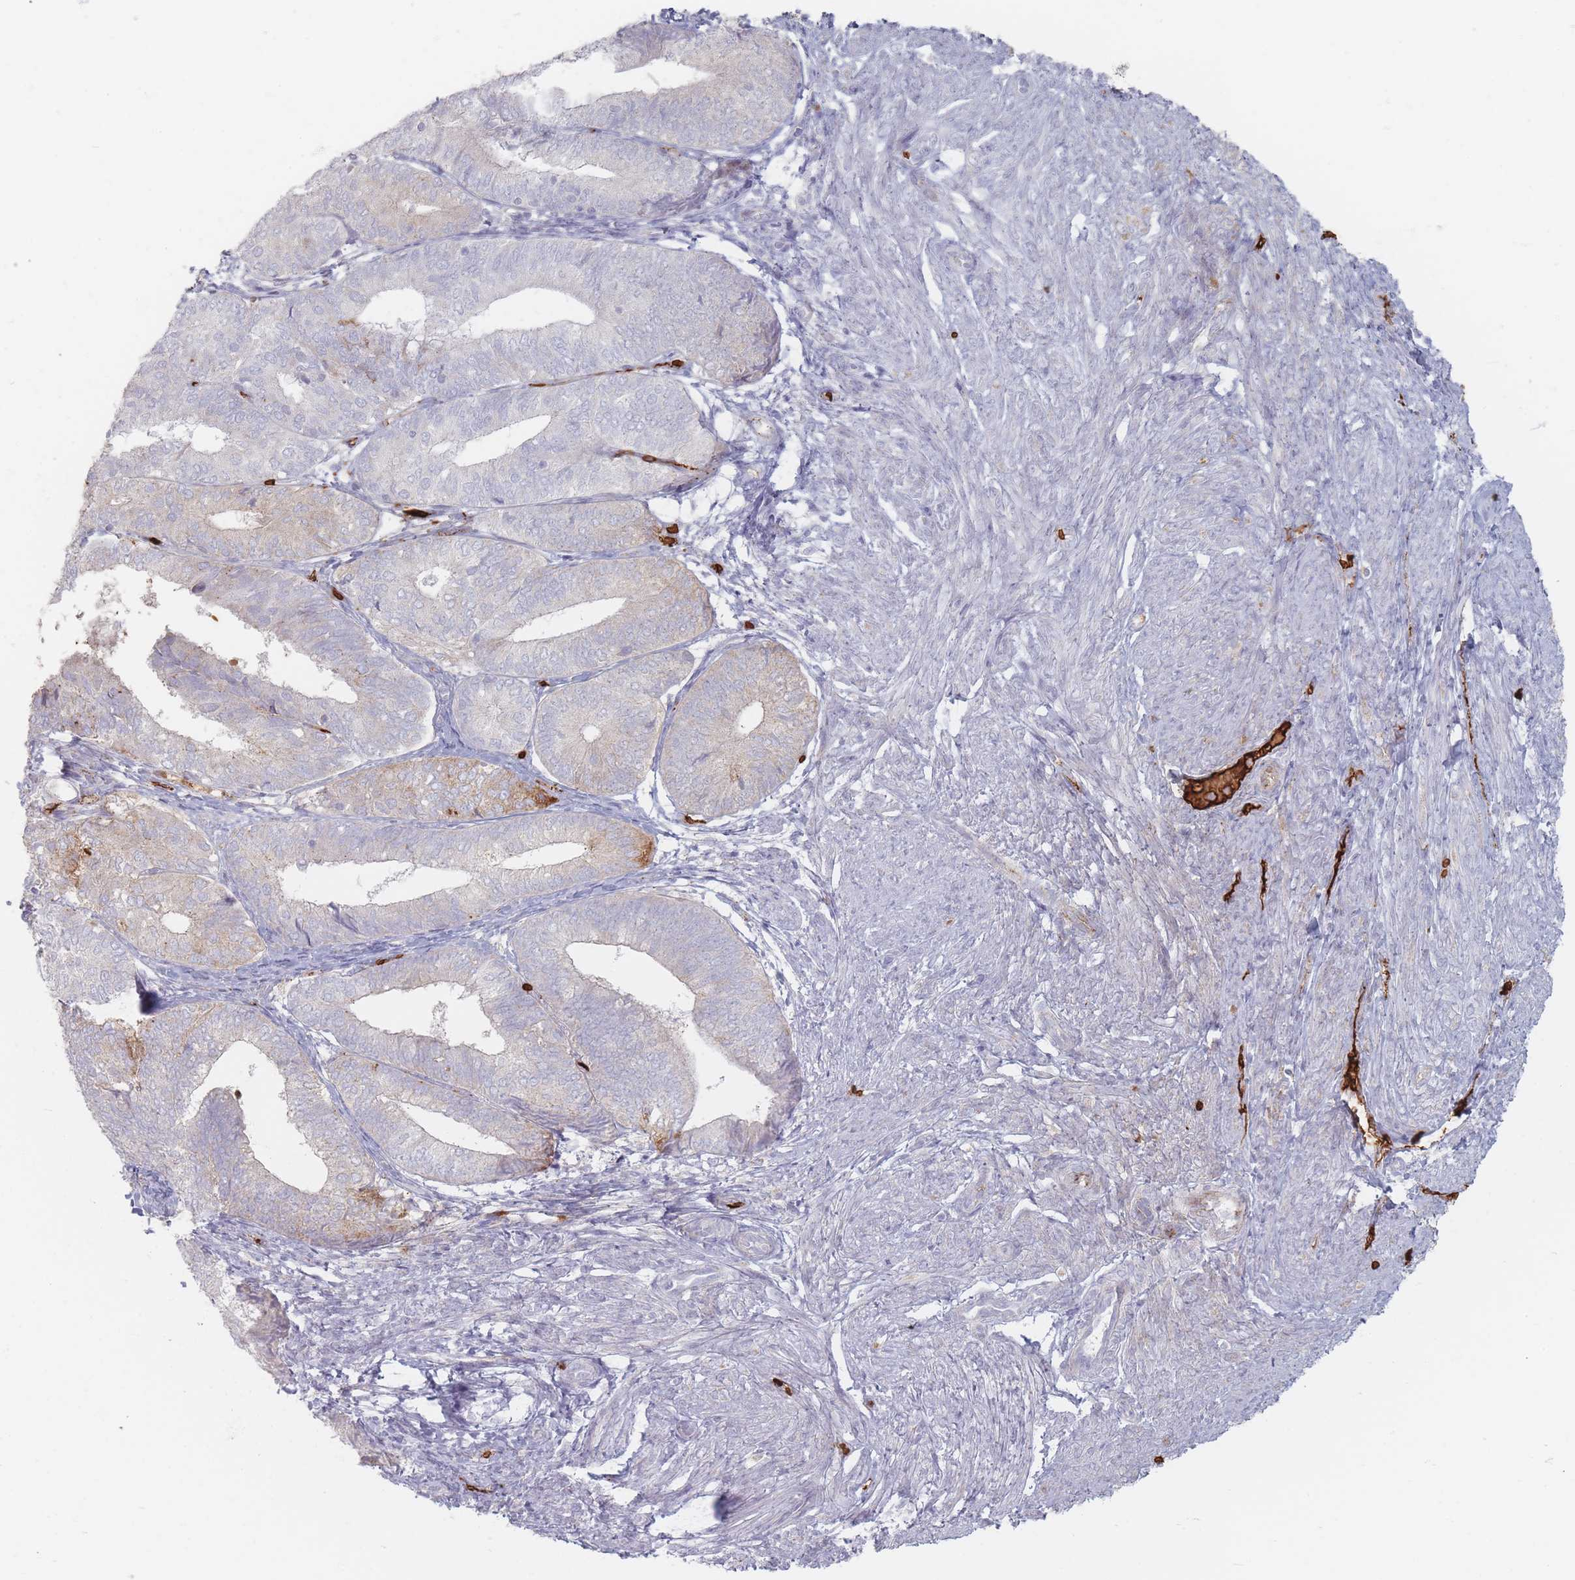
{"staining": {"intensity": "moderate", "quantity": "<25%", "location": "cytoplasmic/membranous"}, "tissue": "endometrial cancer", "cell_type": "Tumor cells", "image_type": "cancer", "snomed": [{"axis": "morphology", "description": "Adenocarcinoma, NOS"}, {"axis": "topography", "description": "Endometrium"}], "caption": "IHC (DAB) staining of adenocarcinoma (endometrial) shows moderate cytoplasmic/membranous protein expression in approximately <25% of tumor cells.", "gene": "SLC2A6", "patient": {"sex": "female", "age": 87}}